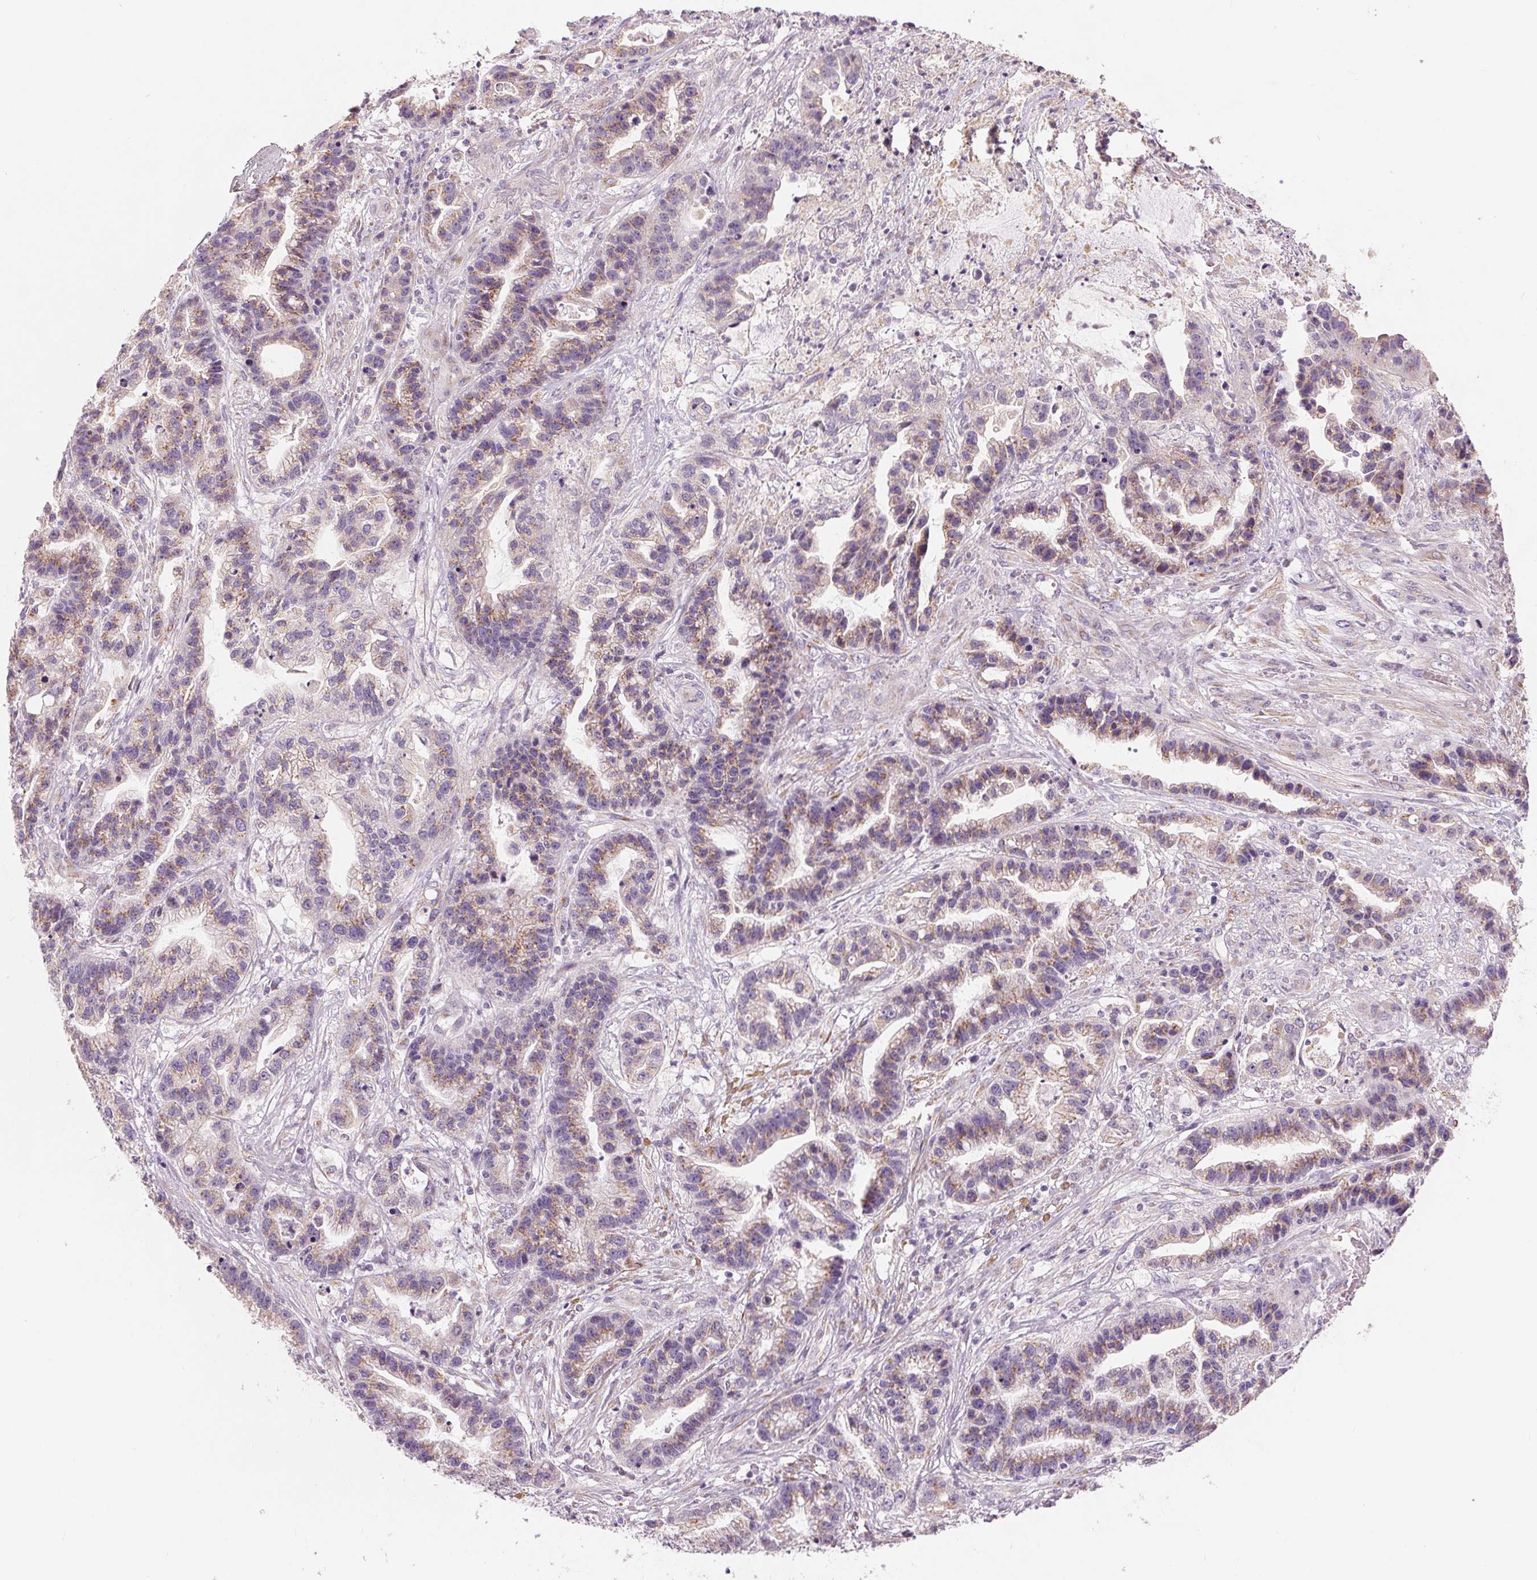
{"staining": {"intensity": "weak", "quantity": "25%-75%", "location": "cytoplasmic/membranous"}, "tissue": "stomach cancer", "cell_type": "Tumor cells", "image_type": "cancer", "snomed": [{"axis": "morphology", "description": "Adenocarcinoma, NOS"}, {"axis": "topography", "description": "Stomach"}], "caption": "Stomach cancer (adenocarcinoma) tissue demonstrates weak cytoplasmic/membranous expression in about 25%-75% of tumor cells, visualized by immunohistochemistry.", "gene": "DRAM2", "patient": {"sex": "male", "age": 83}}